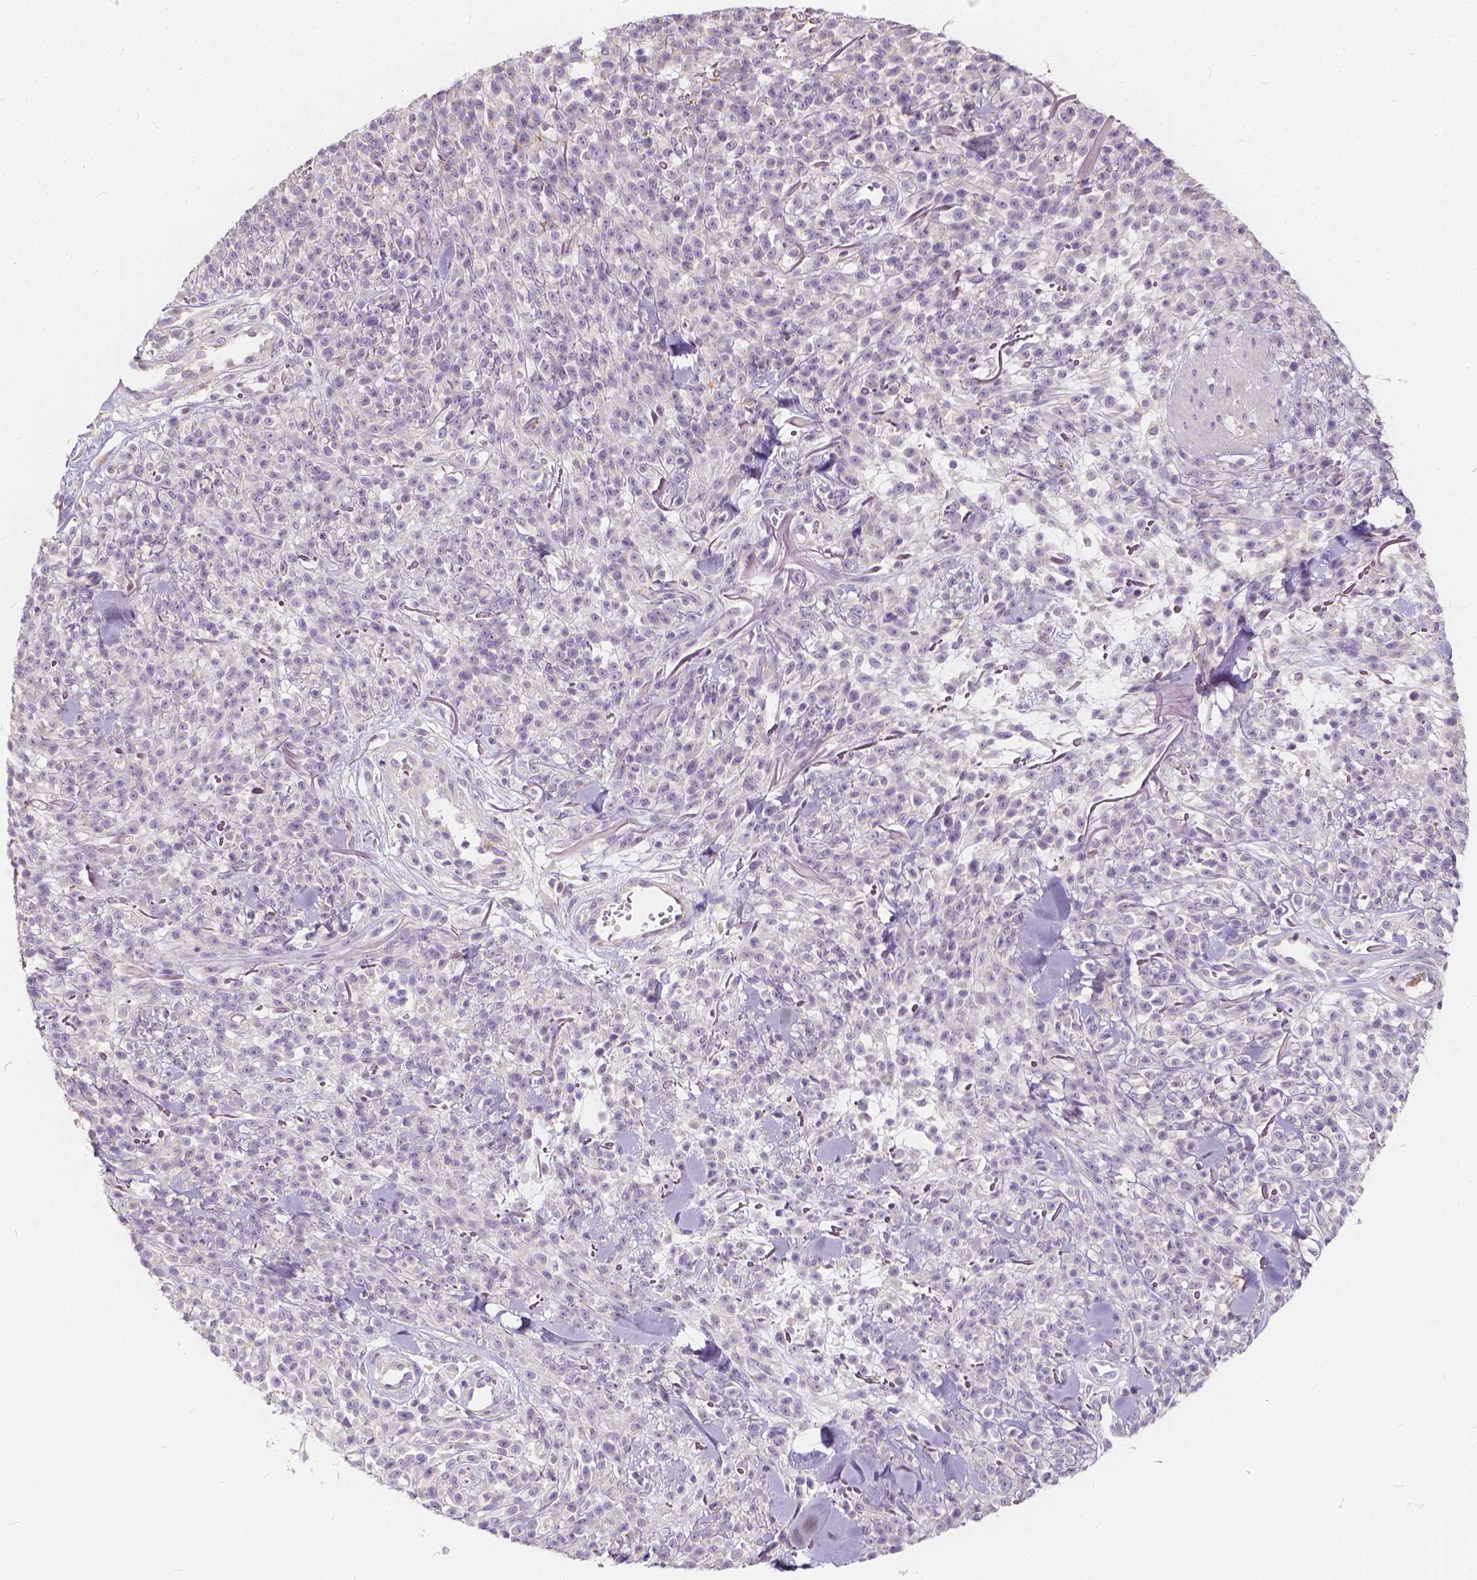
{"staining": {"intensity": "negative", "quantity": "none", "location": "none"}, "tissue": "melanoma", "cell_type": "Tumor cells", "image_type": "cancer", "snomed": [{"axis": "morphology", "description": "Malignant melanoma, NOS"}, {"axis": "topography", "description": "Skin"}, {"axis": "topography", "description": "Skin of trunk"}], "caption": "Immunohistochemical staining of human melanoma demonstrates no significant staining in tumor cells.", "gene": "KIAA0513", "patient": {"sex": "male", "age": 74}}